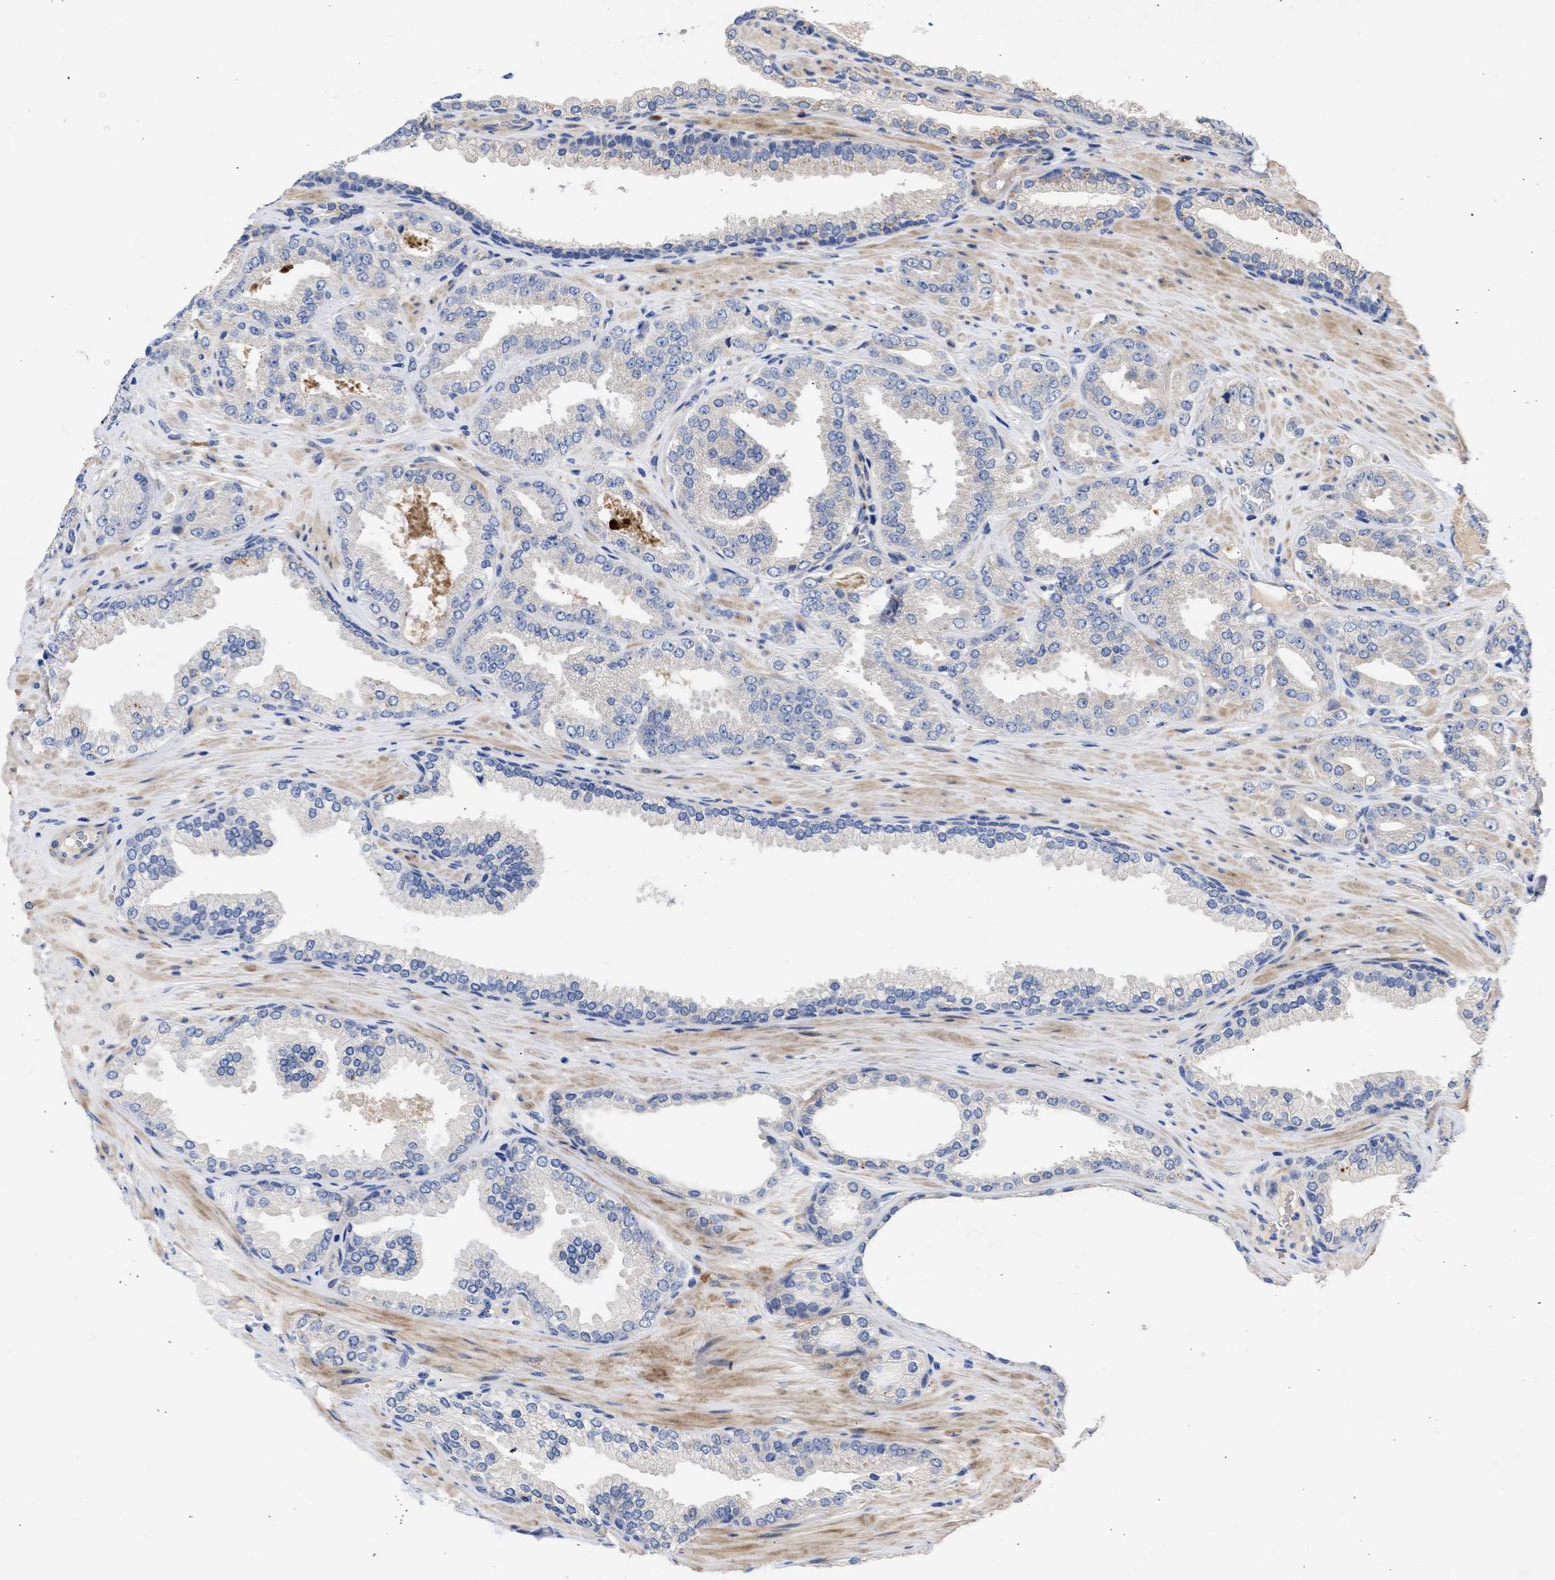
{"staining": {"intensity": "negative", "quantity": "none", "location": "none"}, "tissue": "prostate cancer", "cell_type": "Tumor cells", "image_type": "cancer", "snomed": [{"axis": "morphology", "description": "Adenocarcinoma, High grade"}, {"axis": "topography", "description": "Prostate"}], "caption": "The photomicrograph reveals no significant staining in tumor cells of adenocarcinoma (high-grade) (prostate).", "gene": "ARHGEF4", "patient": {"sex": "male", "age": 71}}